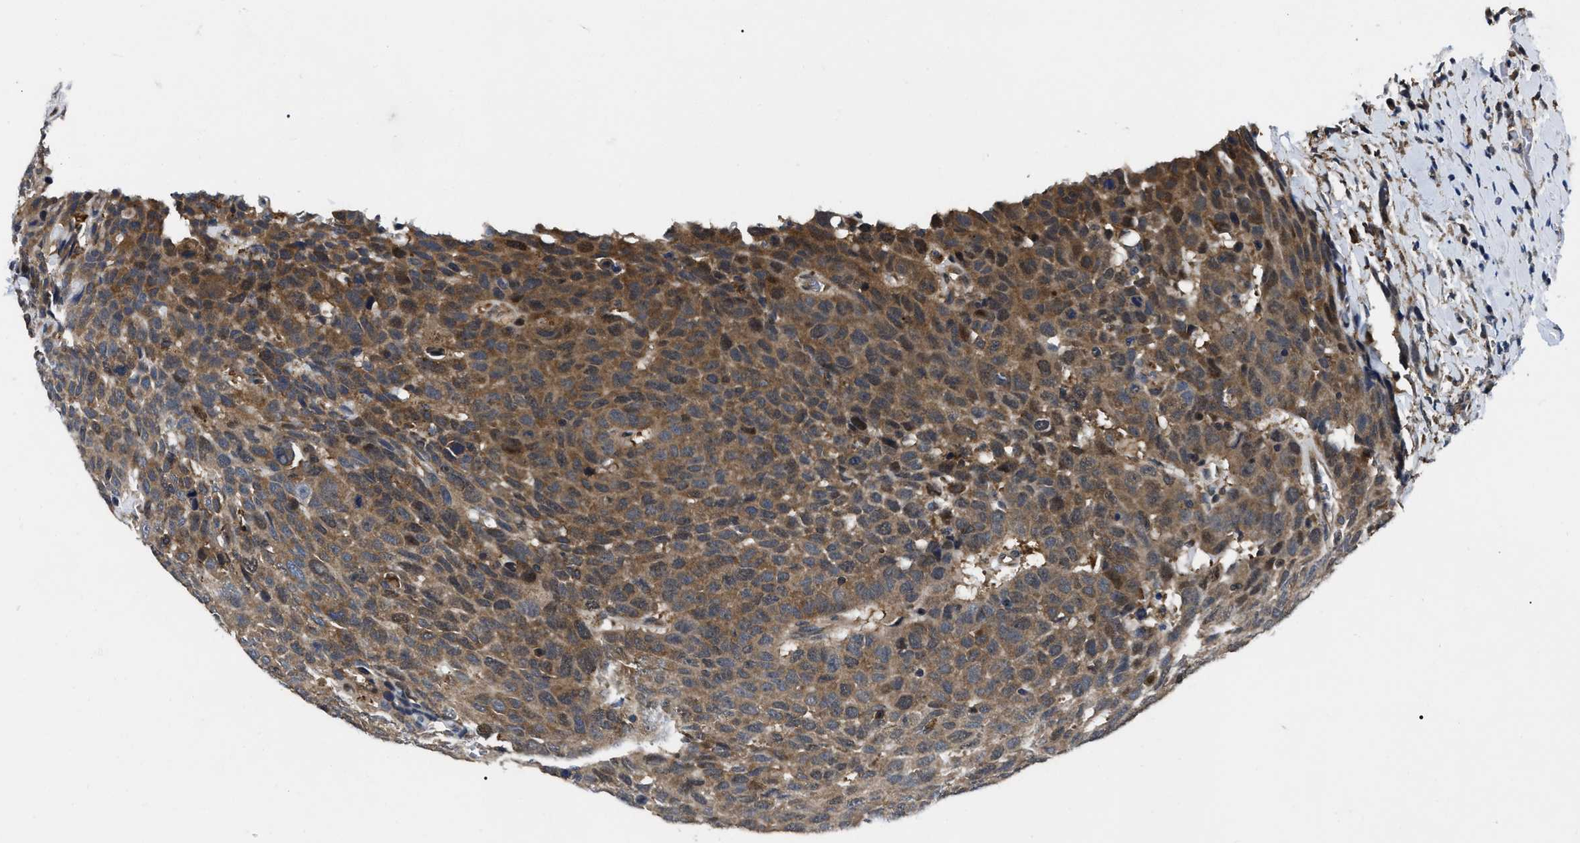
{"staining": {"intensity": "moderate", "quantity": ">75%", "location": "cytoplasmic/membranous"}, "tissue": "head and neck cancer", "cell_type": "Tumor cells", "image_type": "cancer", "snomed": [{"axis": "morphology", "description": "Squamous cell carcinoma, NOS"}, {"axis": "topography", "description": "Head-Neck"}], "caption": "This is a micrograph of IHC staining of squamous cell carcinoma (head and neck), which shows moderate staining in the cytoplasmic/membranous of tumor cells.", "gene": "GET4", "patient": {"sex": "male", "age": 66}}